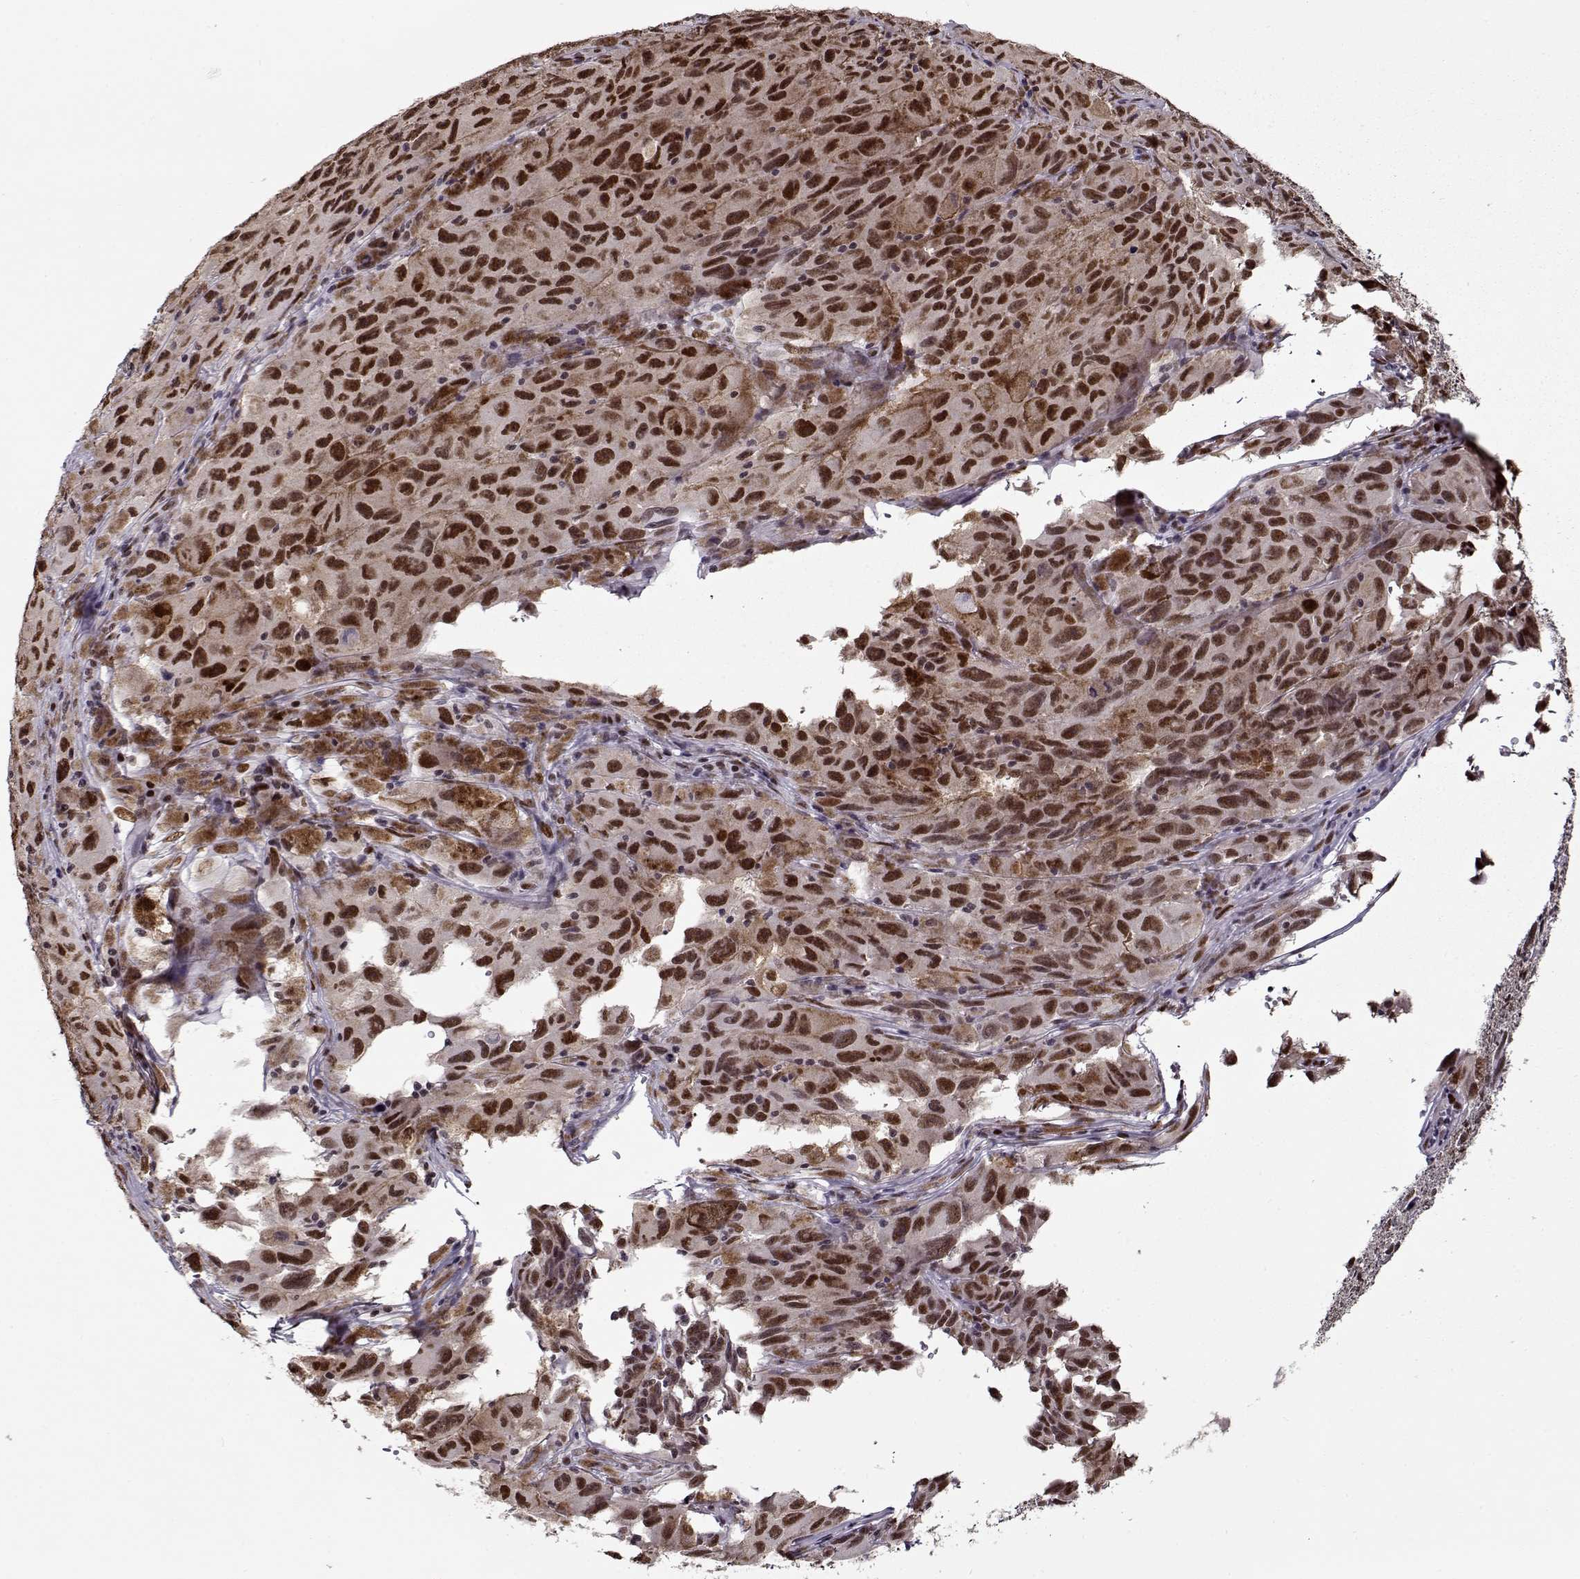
{"staining": {"intensity": "moderate", "quantity": ">75%", "location": "nuclear"}, "tissue": "melanoma", "cell_type": "Tumor cells", "image_type": "cancer", "snomed": [{"axis": "morphology", "description": "Malignant melanoma, NOS"}, {"axis": "topography", "description": "Vulva, labia, clitoris and Bartholin´s gland, NO"}], "caption": "The photomicrograph demonstrates staining of malignant melanoma, revealing moderate nuclear protein positivity (brown color) within tumor cells.", "gene": "PRMT8", "patient": {"sex": "female", "age": 75}}